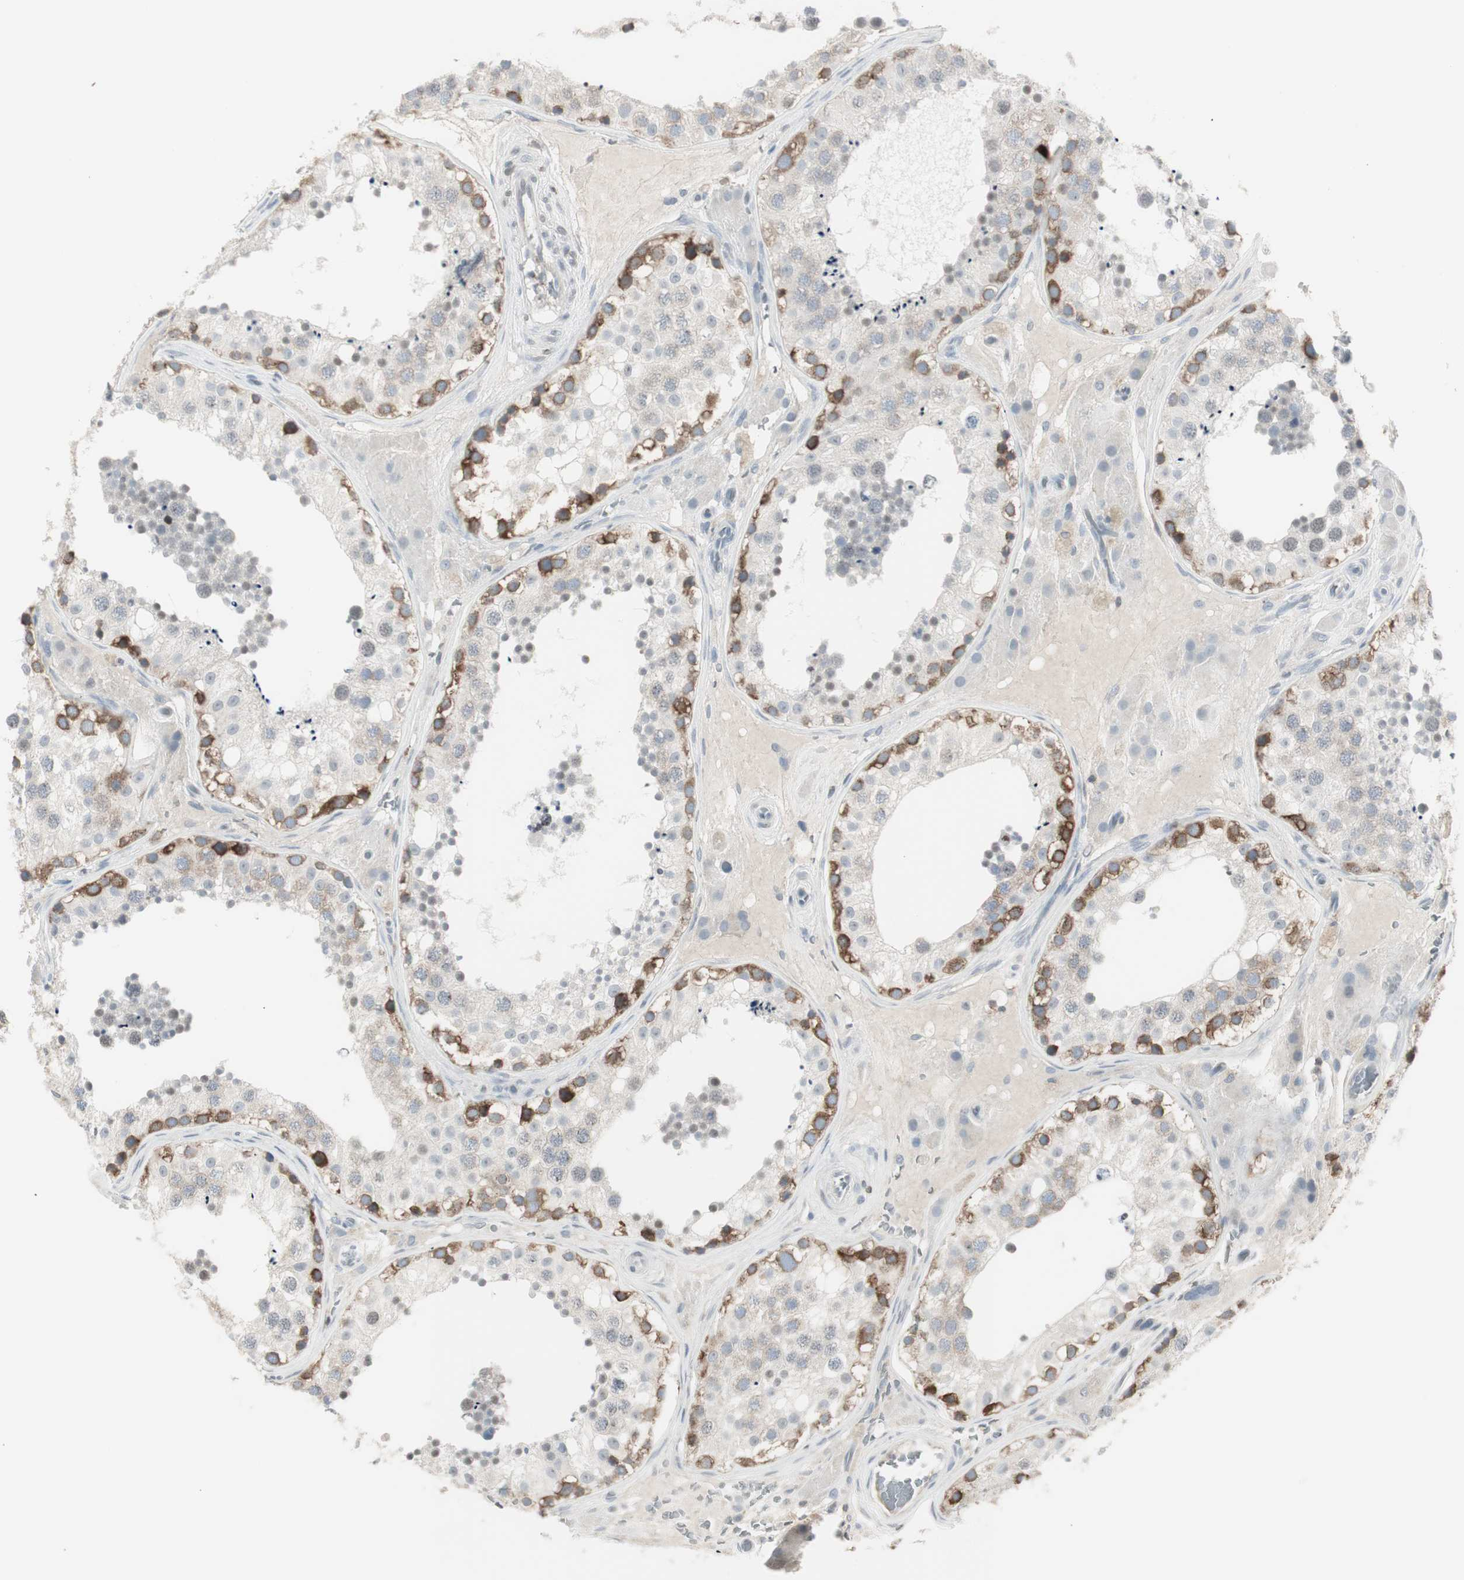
{"staining": {"intensity": "strong", "quantity": "<25%", "location": "cytoplasmic/membranous"}, "tissue": "testis", "cell_type": "Cells in seminiferous ducts", "image_type": "normal", "snomed": [{"axis": "morphology", "description": "Normal tissue, NOS"}, {"axis": "topography", "description": "Testis"}], "caption": "A medium amount of strong cytoplasmic/membranous expression is identified in approximately <25% of cells in seminiferous ducts in benign testis. (Brightfield microscopy of DAB IHC at high magnification).", "gene": "MAP4K4", "patient": {"sex": "male", "age": 26}}